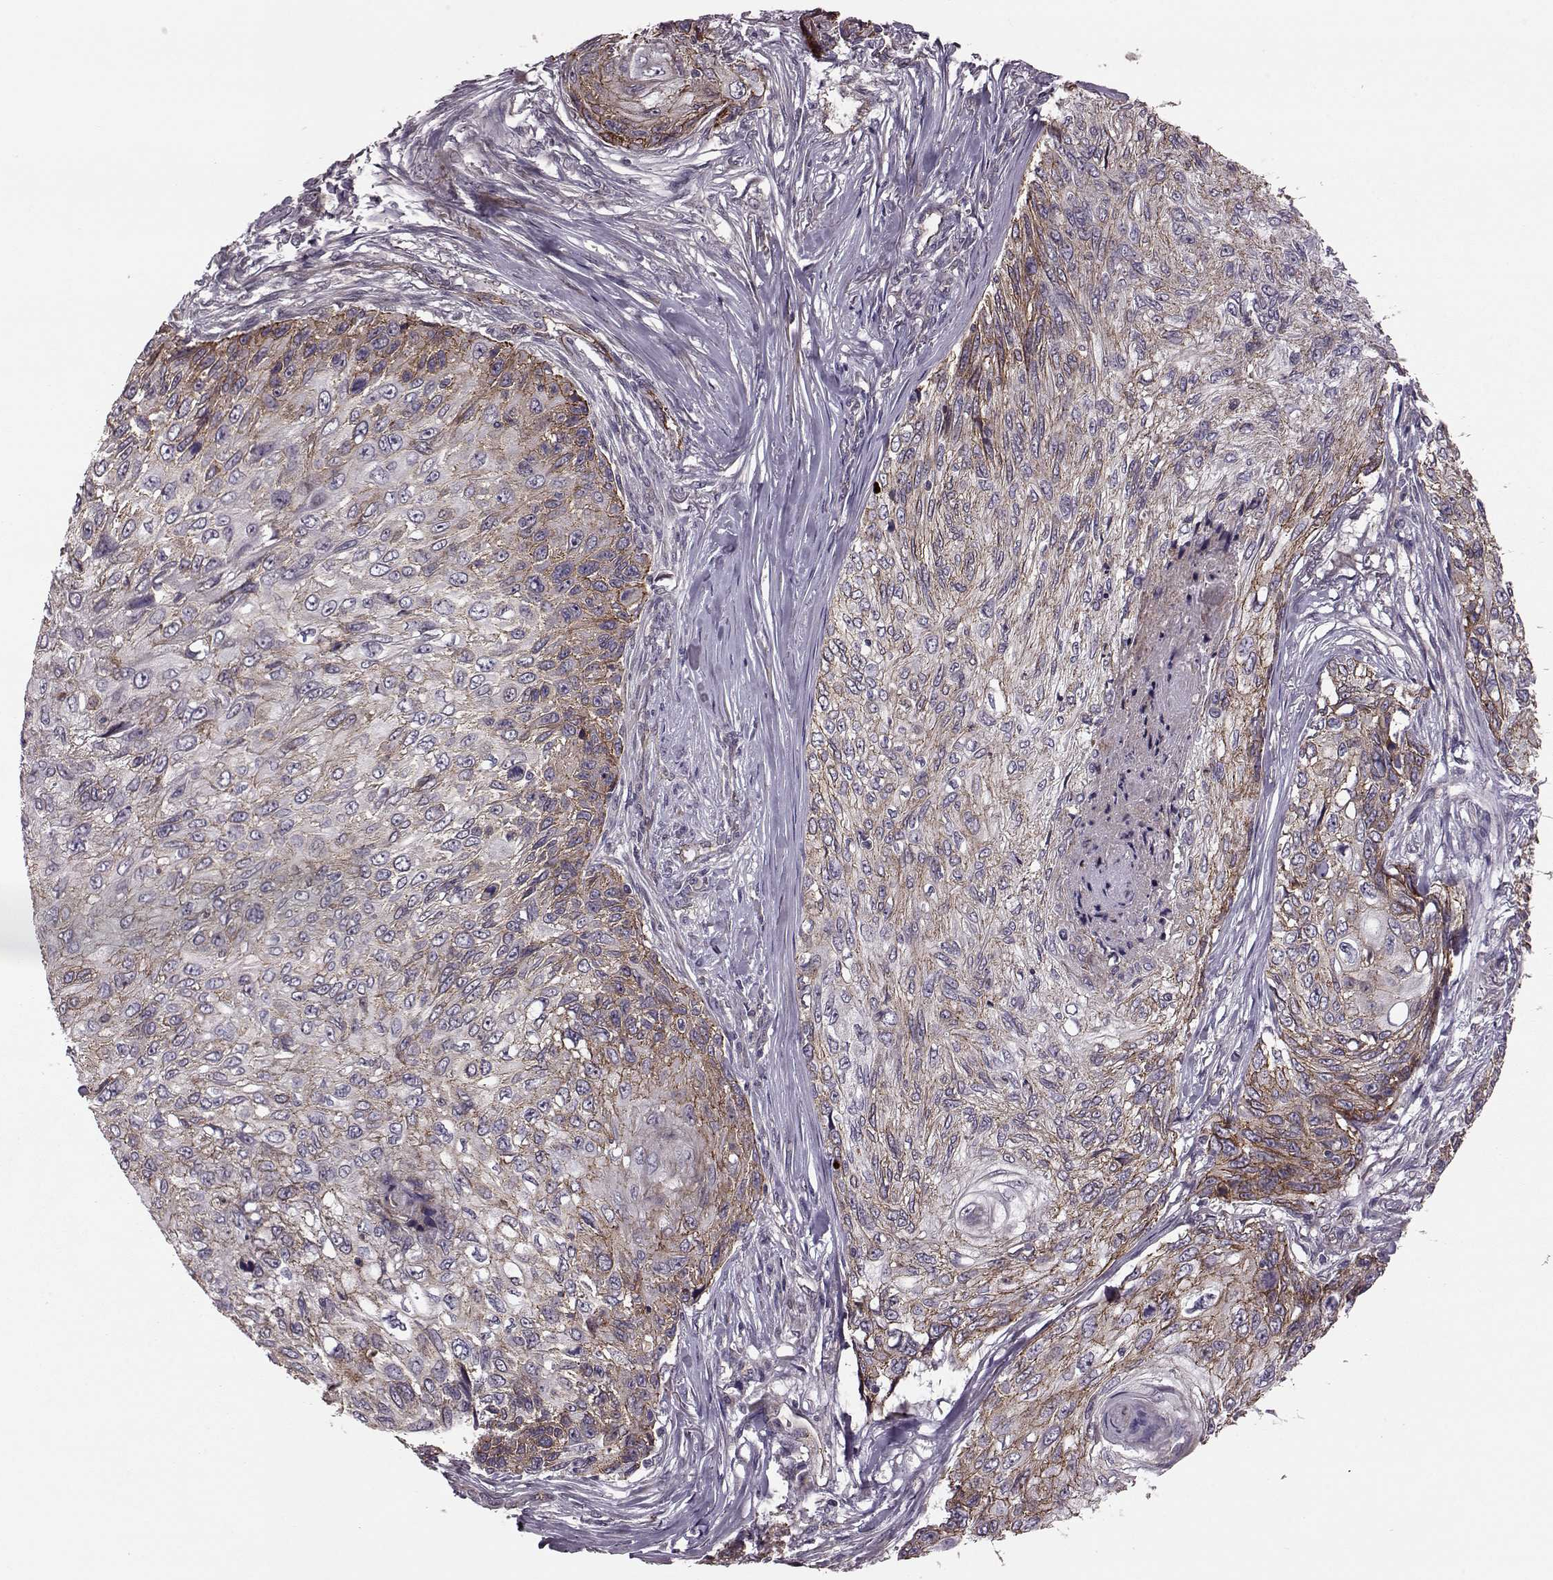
{"staining": {"intensity": "strong", "quantity": "<25%", "location": "cytoplasmic/membranous"}, "tissue": "skin cancer", "cell_type": "Tumor cells", "image_type": "cancer", "snomed": [{"axis": "morphology", "description": "Squamous cell carcinoma, NOS"}, {"axis": "topography", "description": "Skin"}], "caption": "The photomicrograph displays a brown stain indicating the presence of a protein in the cytoplasmic/membranous of tumor cells in squamous cell carcinoma (skin).", "gene": "SYNPO", "patient": {"sex": "male", "age": 92}}